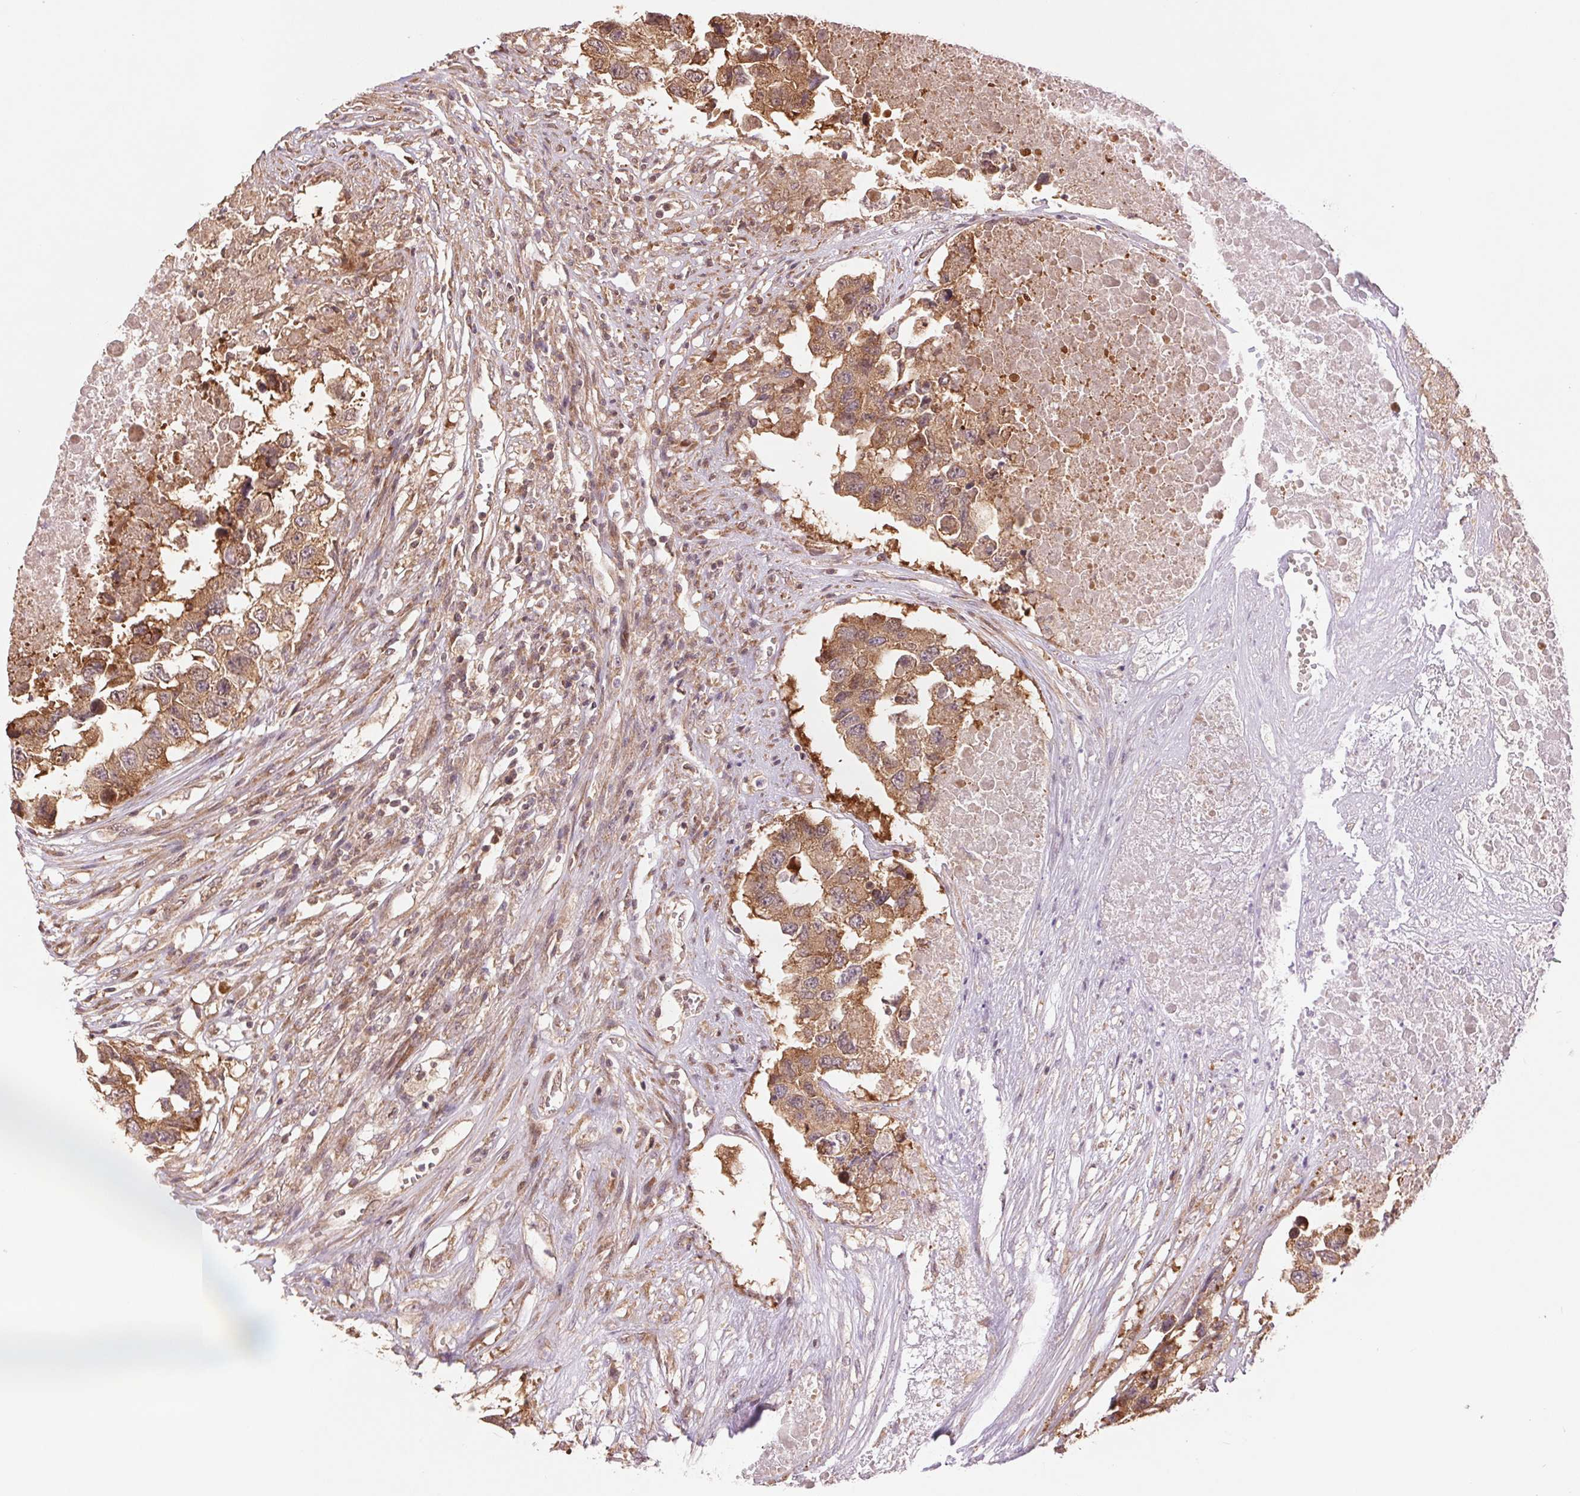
{"staining": {"intensity": "moderate", "quantity": ">75%", "location": "cytoplasmic/membranous"}, "tissue": "testis cancer", "cell_type": "Tumor cells", "image_type": "cancer", "snomed": [{"axis": "morphology", "description": "Carcinoma, Embryonal, NOS"}, {"axis": "topography", "description": "Testis"}], "caption": "This is an image of IHC staining of testis cancer, which shows moderate positivity in the cytoplasmic/membranous of tumor cells.", "gene": "BTF3L4", "patient": {"sex": "male", "age": 83}}